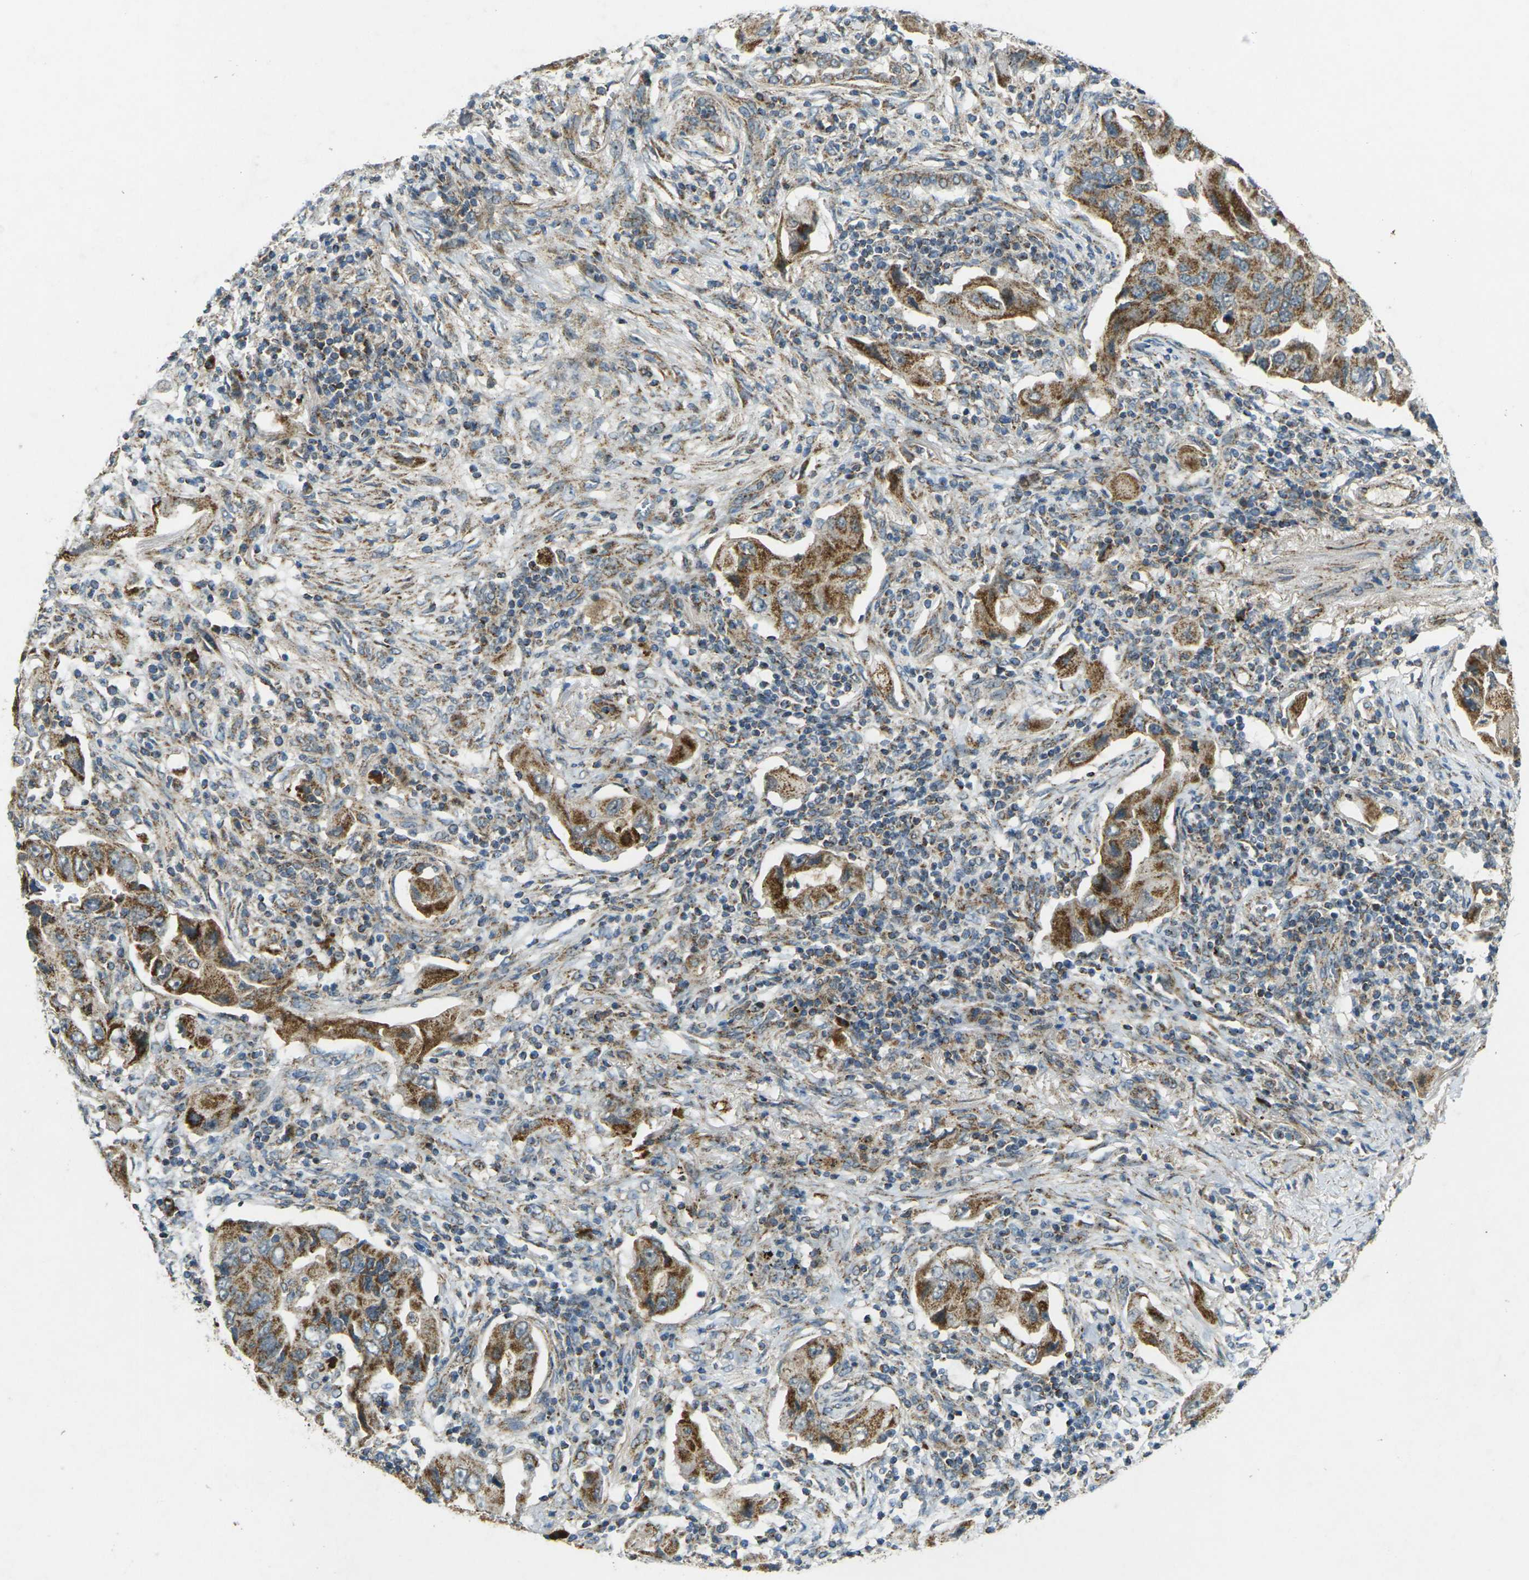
{"staining": {"intensity": "moderate", "quantity": ">75%", "location": "cytoplasmic/membranous"}, "tissue": "lung cancer", "cell_type": "Tumor cells", "image_type": "cancer", "snomed": [{"axis": "morphology", "description": "Adenocarcinoma, NOS"}, {"axis": "topography", "description": "Lung"}], "caption": "Immunohistochemical staining of human lung cancer (adenocarcinoma) shows medium levels of moderate cytoplasmic/membranous protein expression in about >75% of tumor cells.", "gene": "IGF1R", "patient": {"sex": "female", "age": 65}}